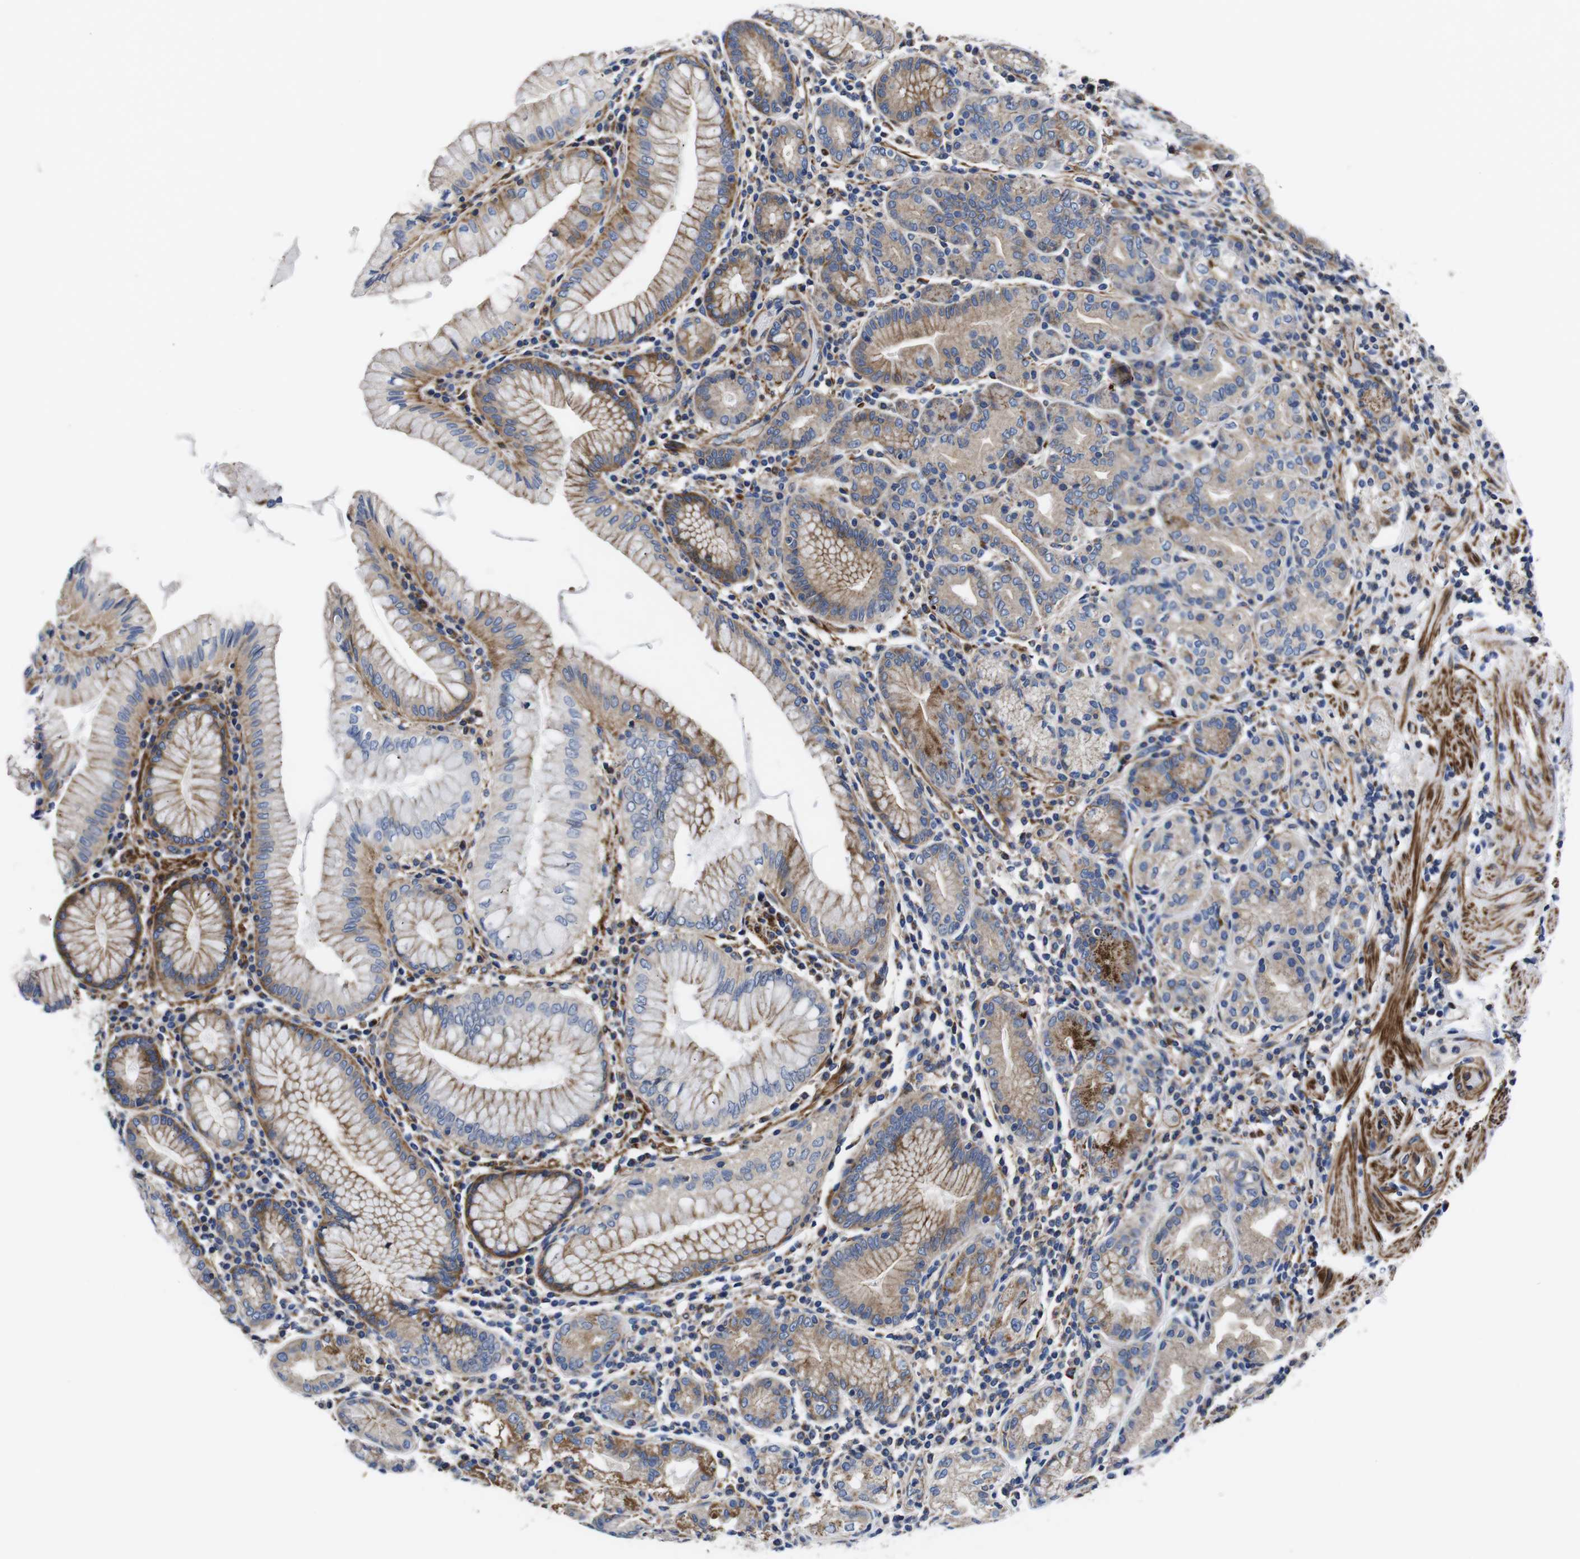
{"staining": {"intensity": "moderate", "quantity": "25%-75%", "location": "cytoplasmic/membranous"}, "tissue": "stomach", "cell_type": "Glandular cells", "image_type": "normal", "snomed": [{"axis": "morphology", "description": "Normal tissue, NOS"}, {"axis": "topography", "description": "Stomach, lower"}], "caption": "Immunohistochemical staining of unremarkable human stomach reveals moderate cytoplasmic/membranous protein positivity in about 25%-75% of glandular cells. (DAB (3,3'-diaminobenzidine) = brown stain, brightfield microscopy at high magnification).", "gene": "GPR4", "patient": {"sex": "female", "age": 76}}